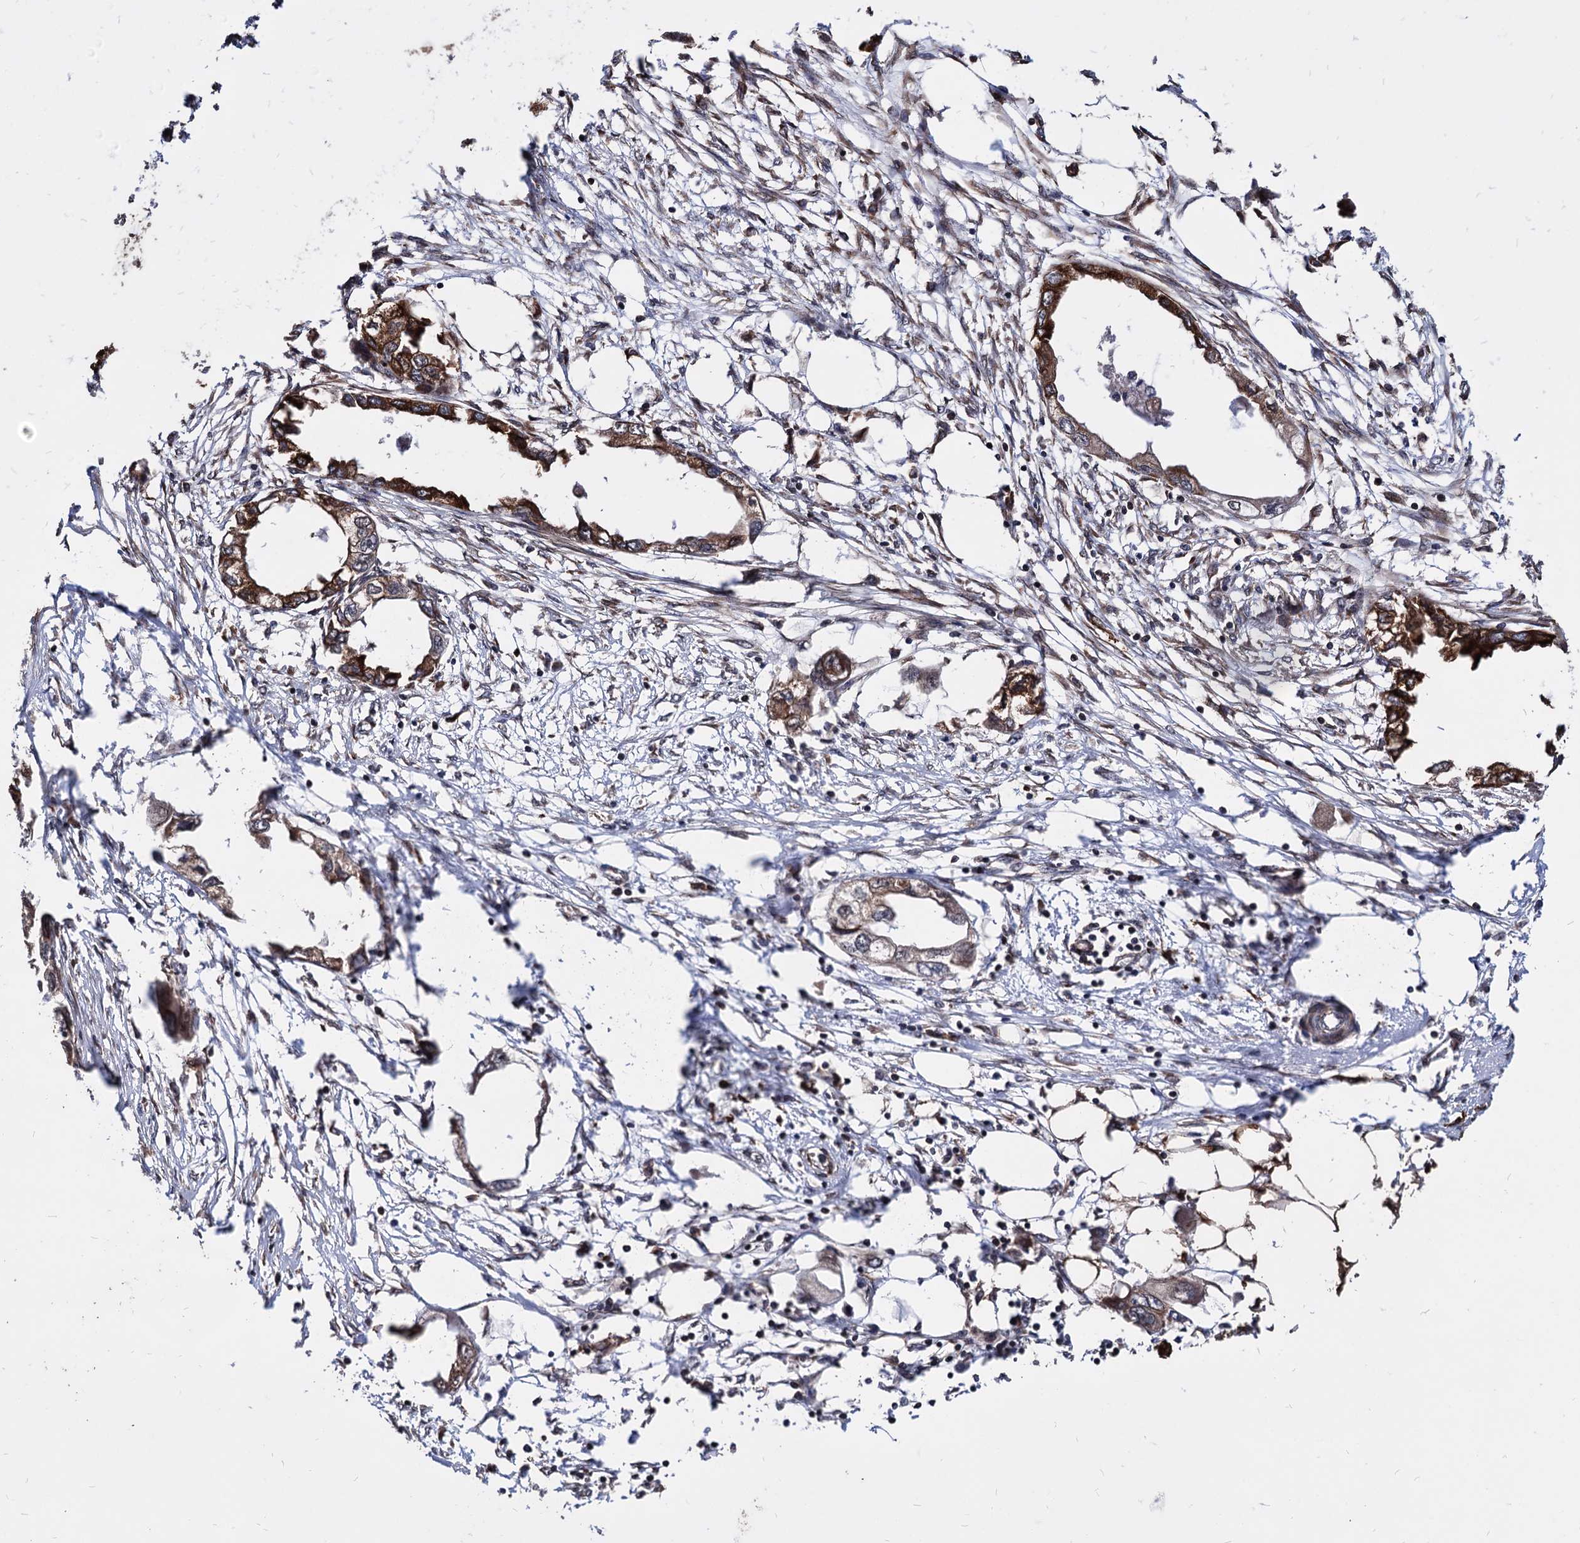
{"staining": {"intensity": "strong", "quantity": "25%-75%", "location": "cytoplasmic/membranous"}, "tissue": "endometrial cancer", "cell_type": "Tumor cells", "image_type": "cancer", "snomed": [{"axis": "morphology", "description": "Adenocarcinoma, NOS"}, {"axis": "morphology", "description": "Adenocarcinoma, metastatic, NOS"}, {"axis": "topography", "description": "Adipose tissue"}, {"axis": "topography", "description": "Endometrium"}], "caption": "Endometrial cancer stained with immunohistochemistry demonstrates strong cytoplasmic/membranous positivity in about 25%-75% of tumor cells.", "gene": "ANKRD12", "patient": {"sex": "female", "age": 67}}